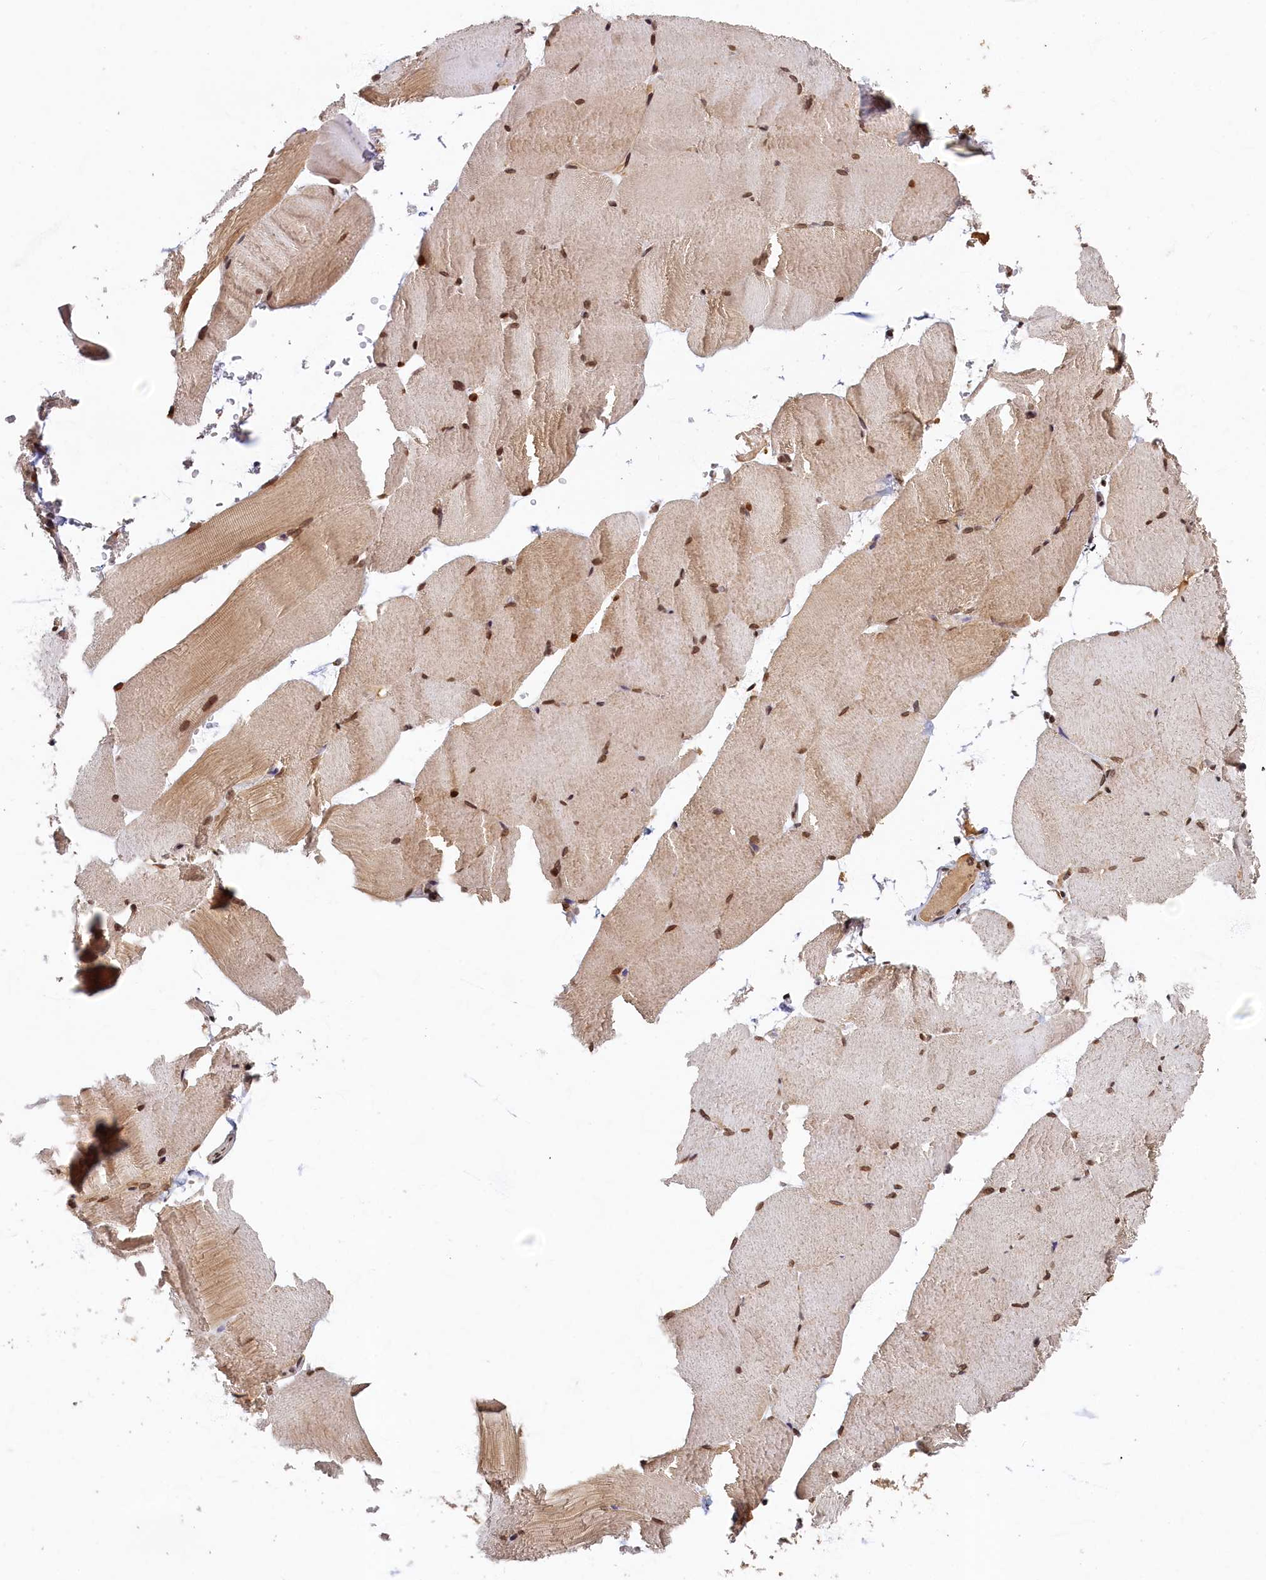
{"staining": {"intensity": "moderate", "quantity": ">75%", "location": "nuclear"}, "tissue": "skeletal muscle", "cell_type": "Myocytes", "image_type": "normal", "snomed": [{"axis": "morphology", "description": "Normal tissue, NOS"}, {"axis": "topography", "description": "Skeletal muscle"}, {"axis": "topography", "description": "Parathyroid gland"}], "caption": "Immunohistochemistry of unremarkable human skeletal muscle displays medium levels of moderate nuclear expression in approximately >75% of myocytes. (DAB IHC with brightfield microscopy, high magnification).", "gene": "CKAP2L", "patient": {"sex": "female", "age": 37}}